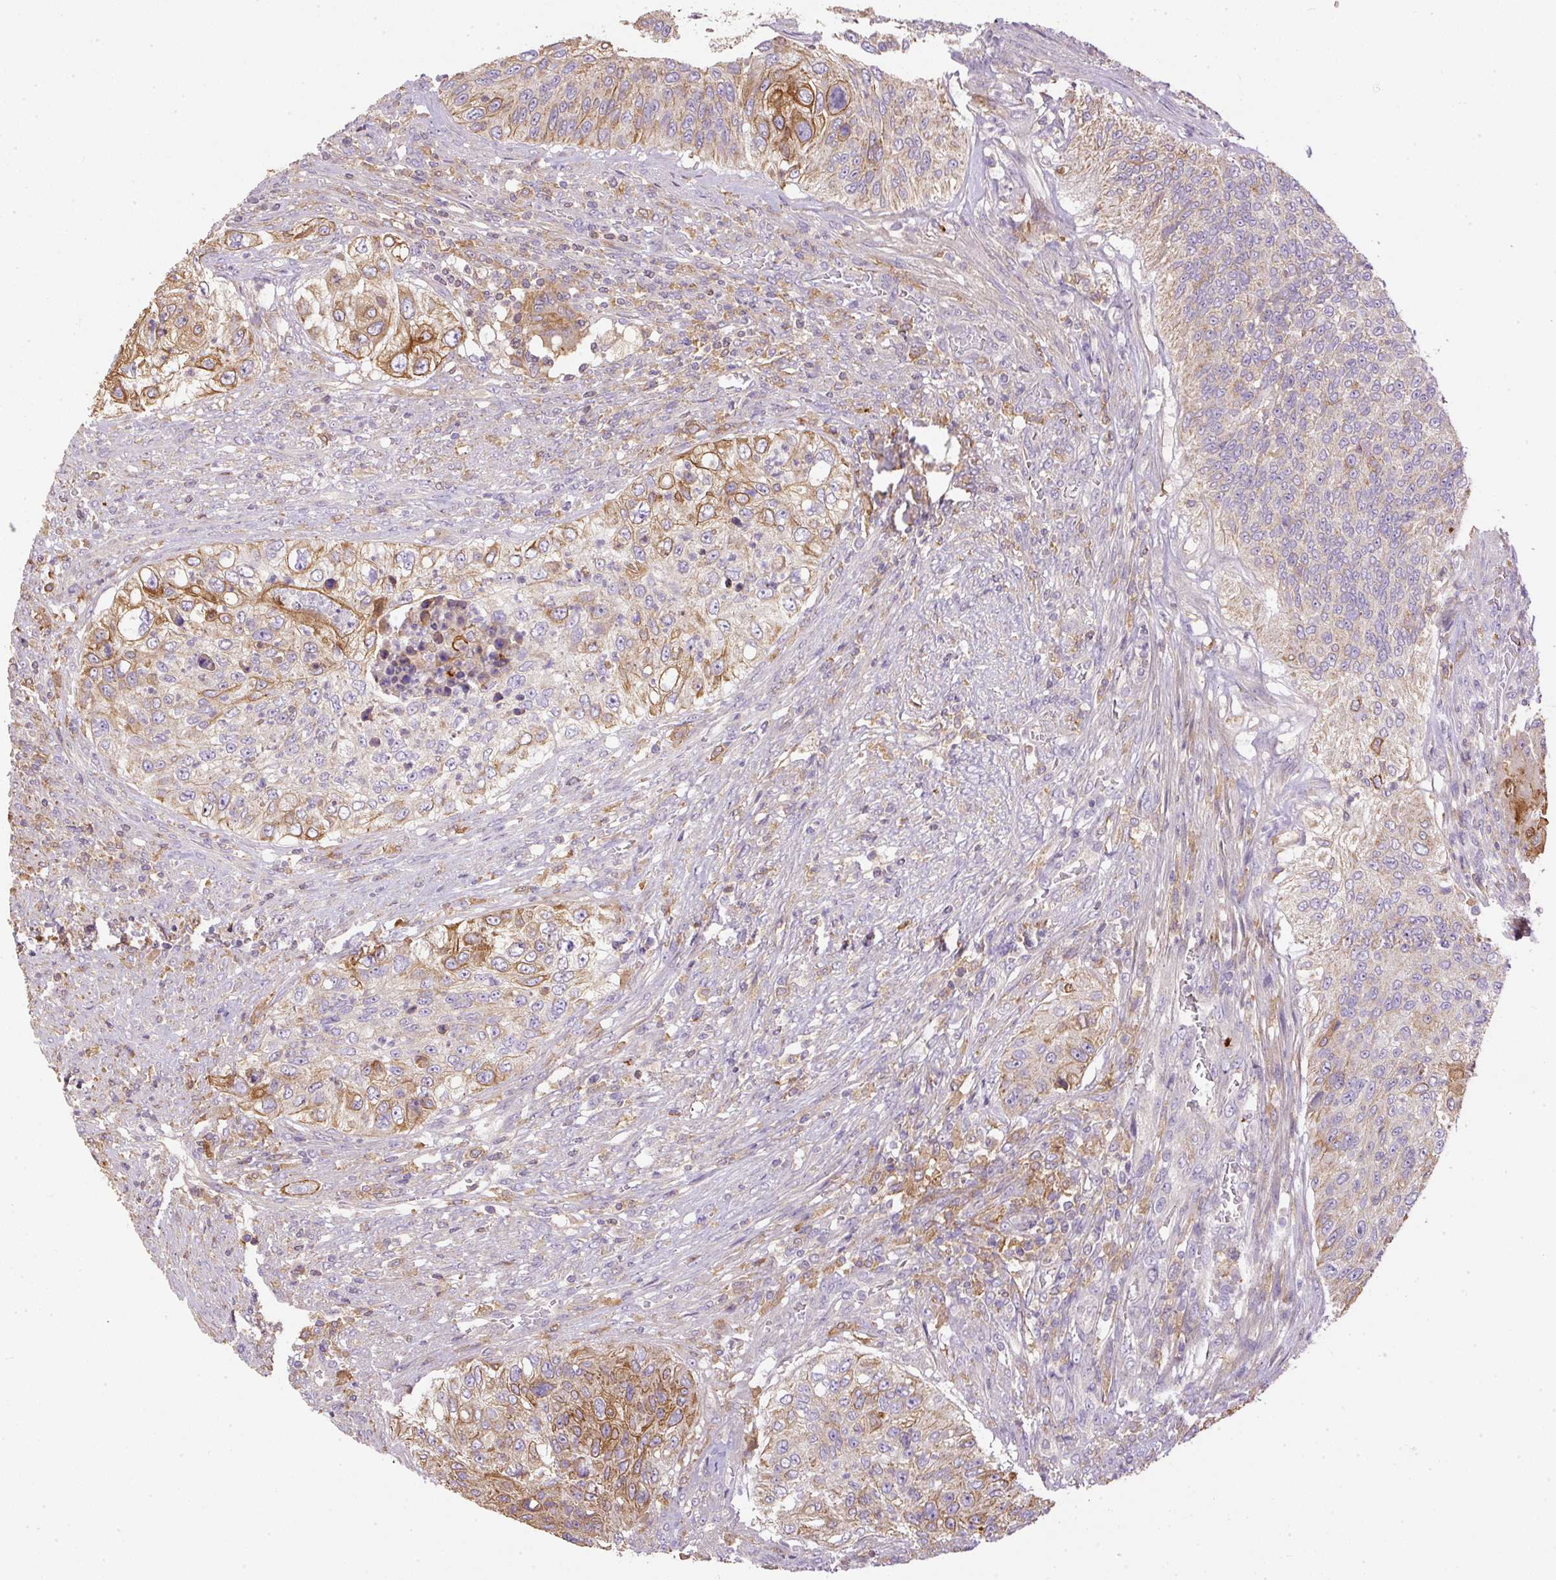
{"staining": {"intensity": "moderate", "quantity": "<25%", "location": "cytoplasmic/membranous"}, "tissue": "urothelial cancer", "cell_type": "Tumor cells", "image_type": "cancer", "snomed": [{"axis": "morphology", "description": "Urothelial carcinoma, High grade"}, {"axis": "topography", "description": "Urinary bladder"}], "caption": "Urothelial carcinoma (high-grade) was stained to show a protein in brown. There is low levels of moderate cytoplasmic/membranous expression in approximately <25% of tumor cells. (DAB (3,3'-diaminobenzidine) IHC with brightfield microscopy, high magnification).", "gene": "DAPK1", "patient": {"sex": "female", "age": 60}}